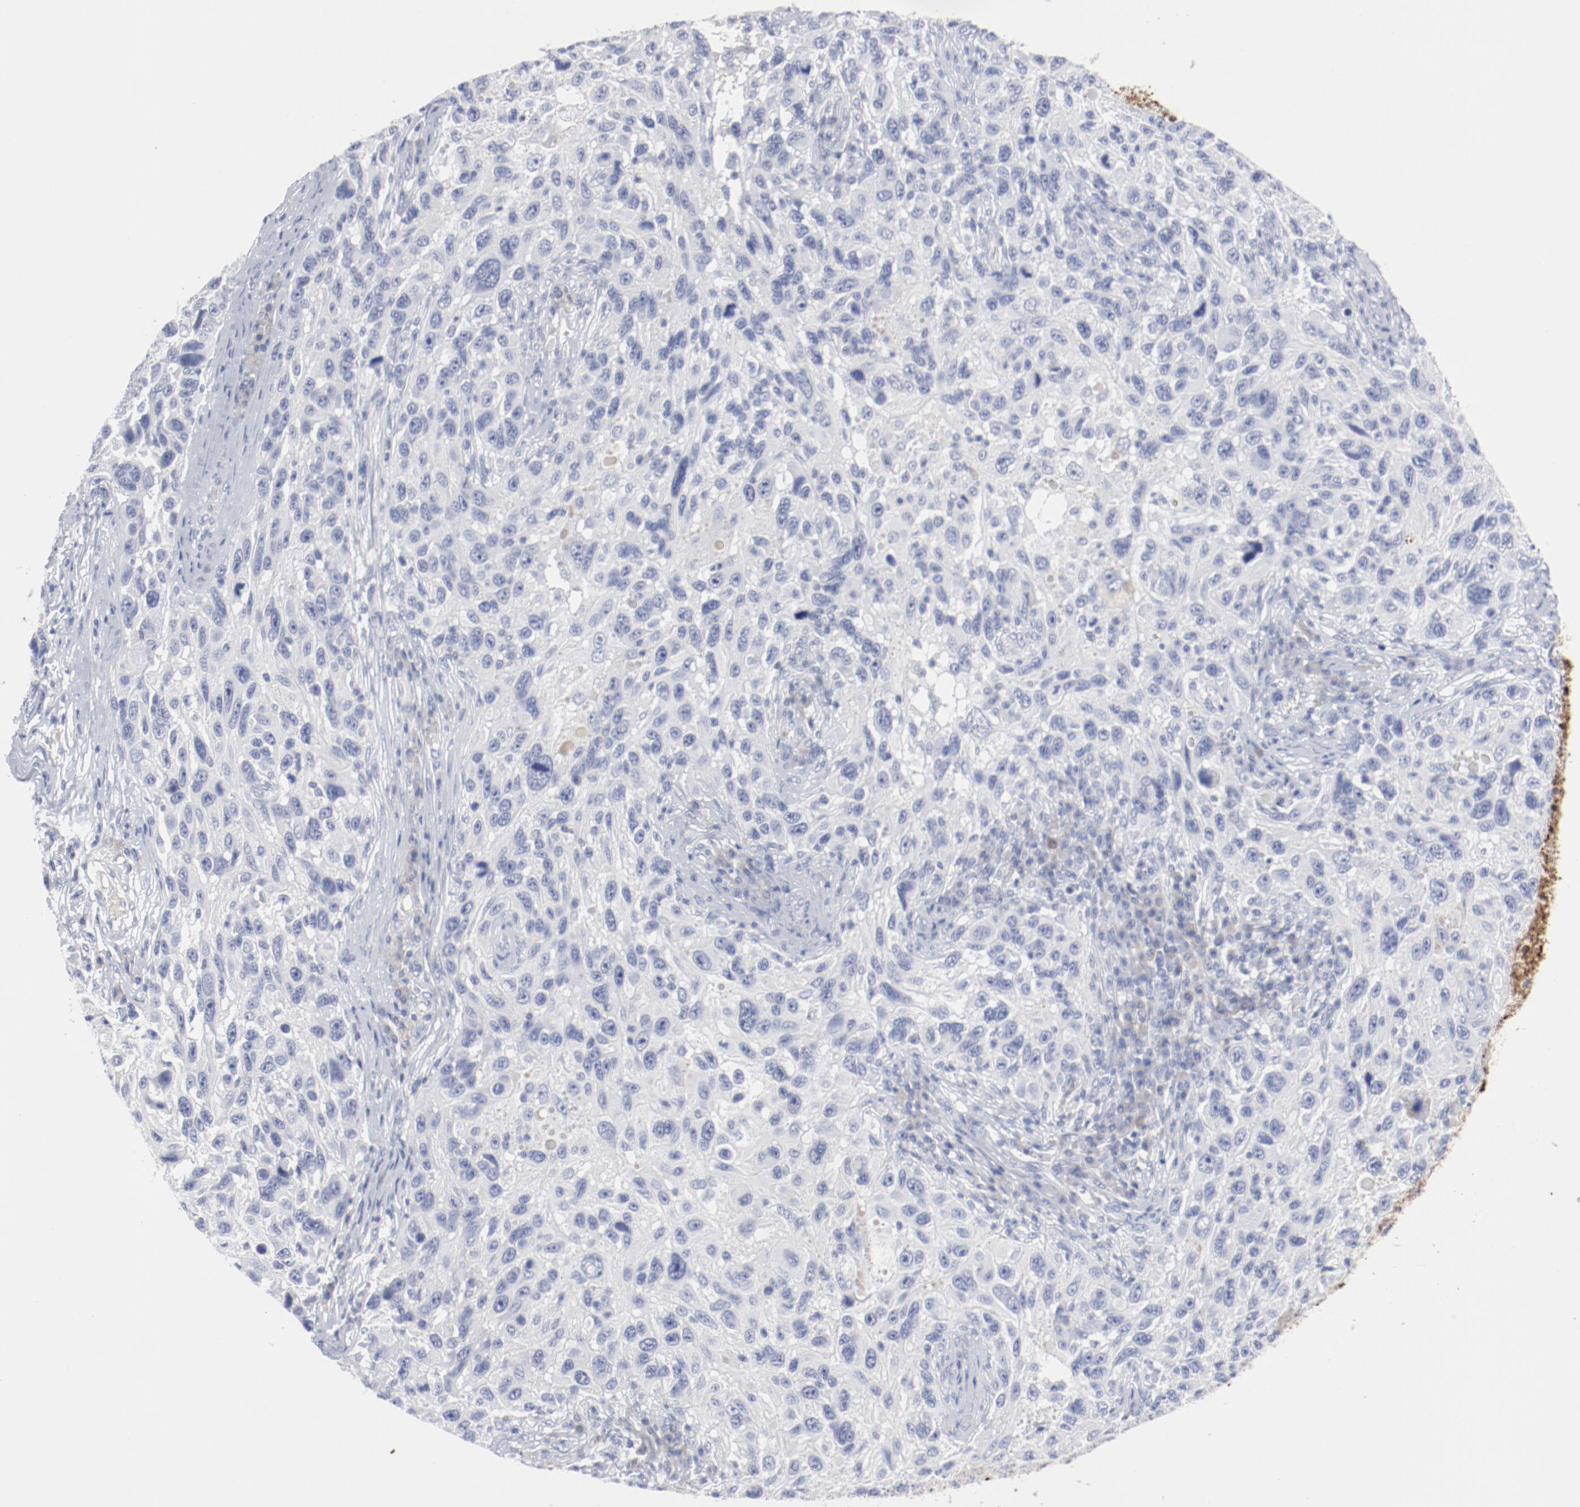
{"staining": {"intensity": "negative", "quantity": "none", "location": "none"}, "tissue": "melanoma", "cell_type": "Tumor cells", "image_type": "cancer", "snomed": [{"axis": "morphology", "description": "Malignant melanoma, NOS"}, {"axis": "topography", "description": "Skin"}], "caption": "This is a image of IHC staining of malignant melanoma, which shows no expression in tumor cells. Brightfield microscopy of immunohistochemistry (IHC) stained with DAB (3,3'-diaminobenzidine) (brown) and hematoxylin (blue), captured at high magnification.", "gene": "TSPAN6", "patient": {"sex": "male", "age": 53}}